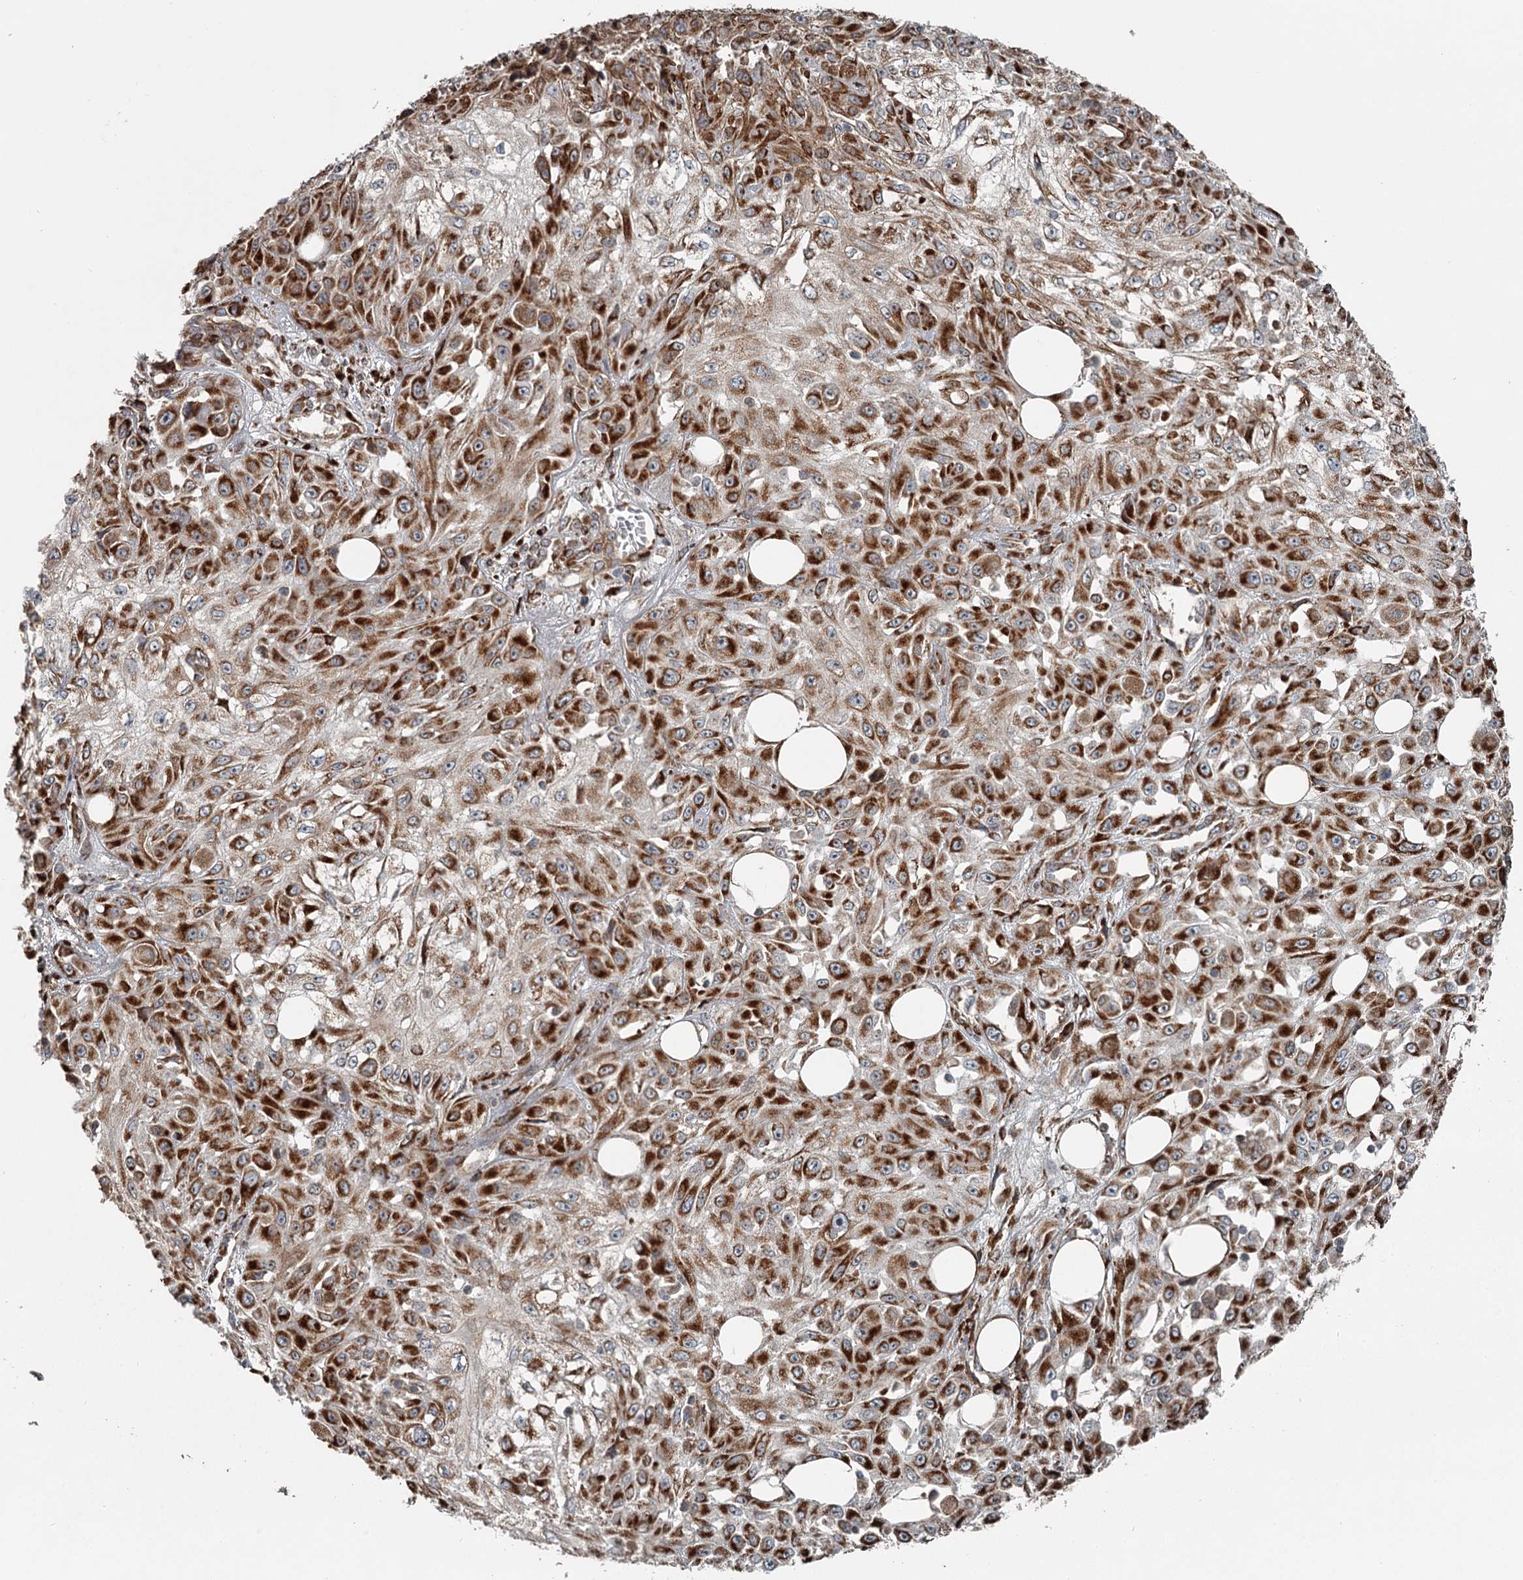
{"staining": {"intensity": "strong", "quantity": ">75%", "location": "cytoplasmic/membranous"}, "tissue": "skin cancer", "cell_type": "Tumor cells", "image_type": "cancer", "snomed": [{"axis": "morphology", "description": "Squamous cell carcinoma, NOS"}, {"axis": "morphology", "description": "Squamous cell carcinoma, metastatic, NOS"}, {"axis": "topography", "description": "Skin"}, {"axis": "topography", "description": "Lymph node"}], "caption": "Strong cytoplasmic/membranous staining is identified in approximately >75% of tumor cells in skin metastatic squamous cell carcinoma. Immunohistochemistry stains the protein in brown and the nuclei are stained blue.", "gene": "RASSF8", "patient": {"sex": "male", "age": 75}}